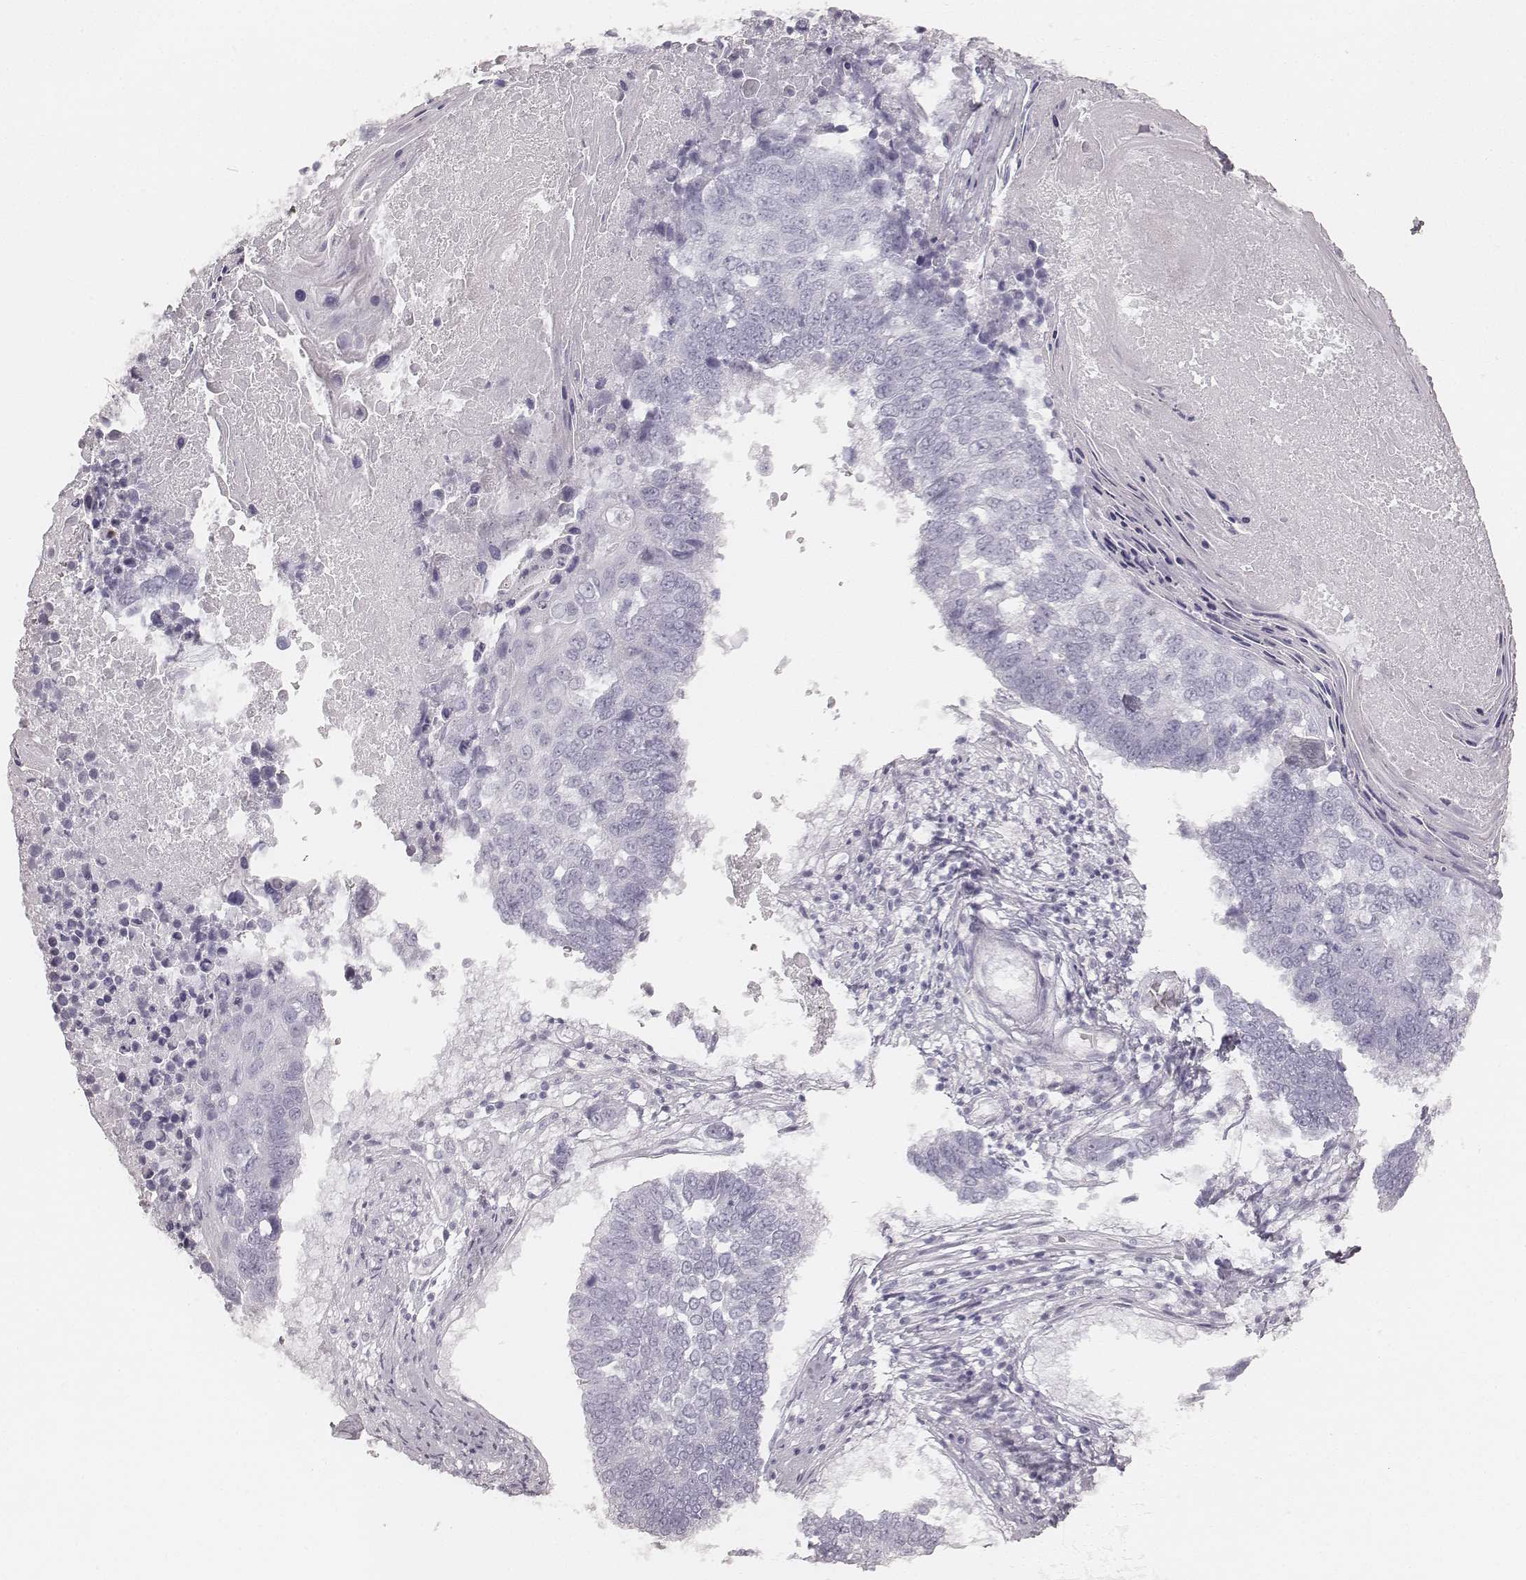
{"staining": {"intensity": "negative", "quantity": "none", "location": "none"}, "tissue": "lung cancer", "cell_type": "Tumor cells", "image_type": "cancer", "snomed": [{"axis": "morphology", "description": "Squamous cell carcinoma, NOS"}, {"axis": "topography", "description": "Lung"}], "caption": "Tumor cells show no significant expression in lung cancer (squamous cell carcinoma).", "gene": "KRT34", "patient": {"sex": "male", "age": 73}}